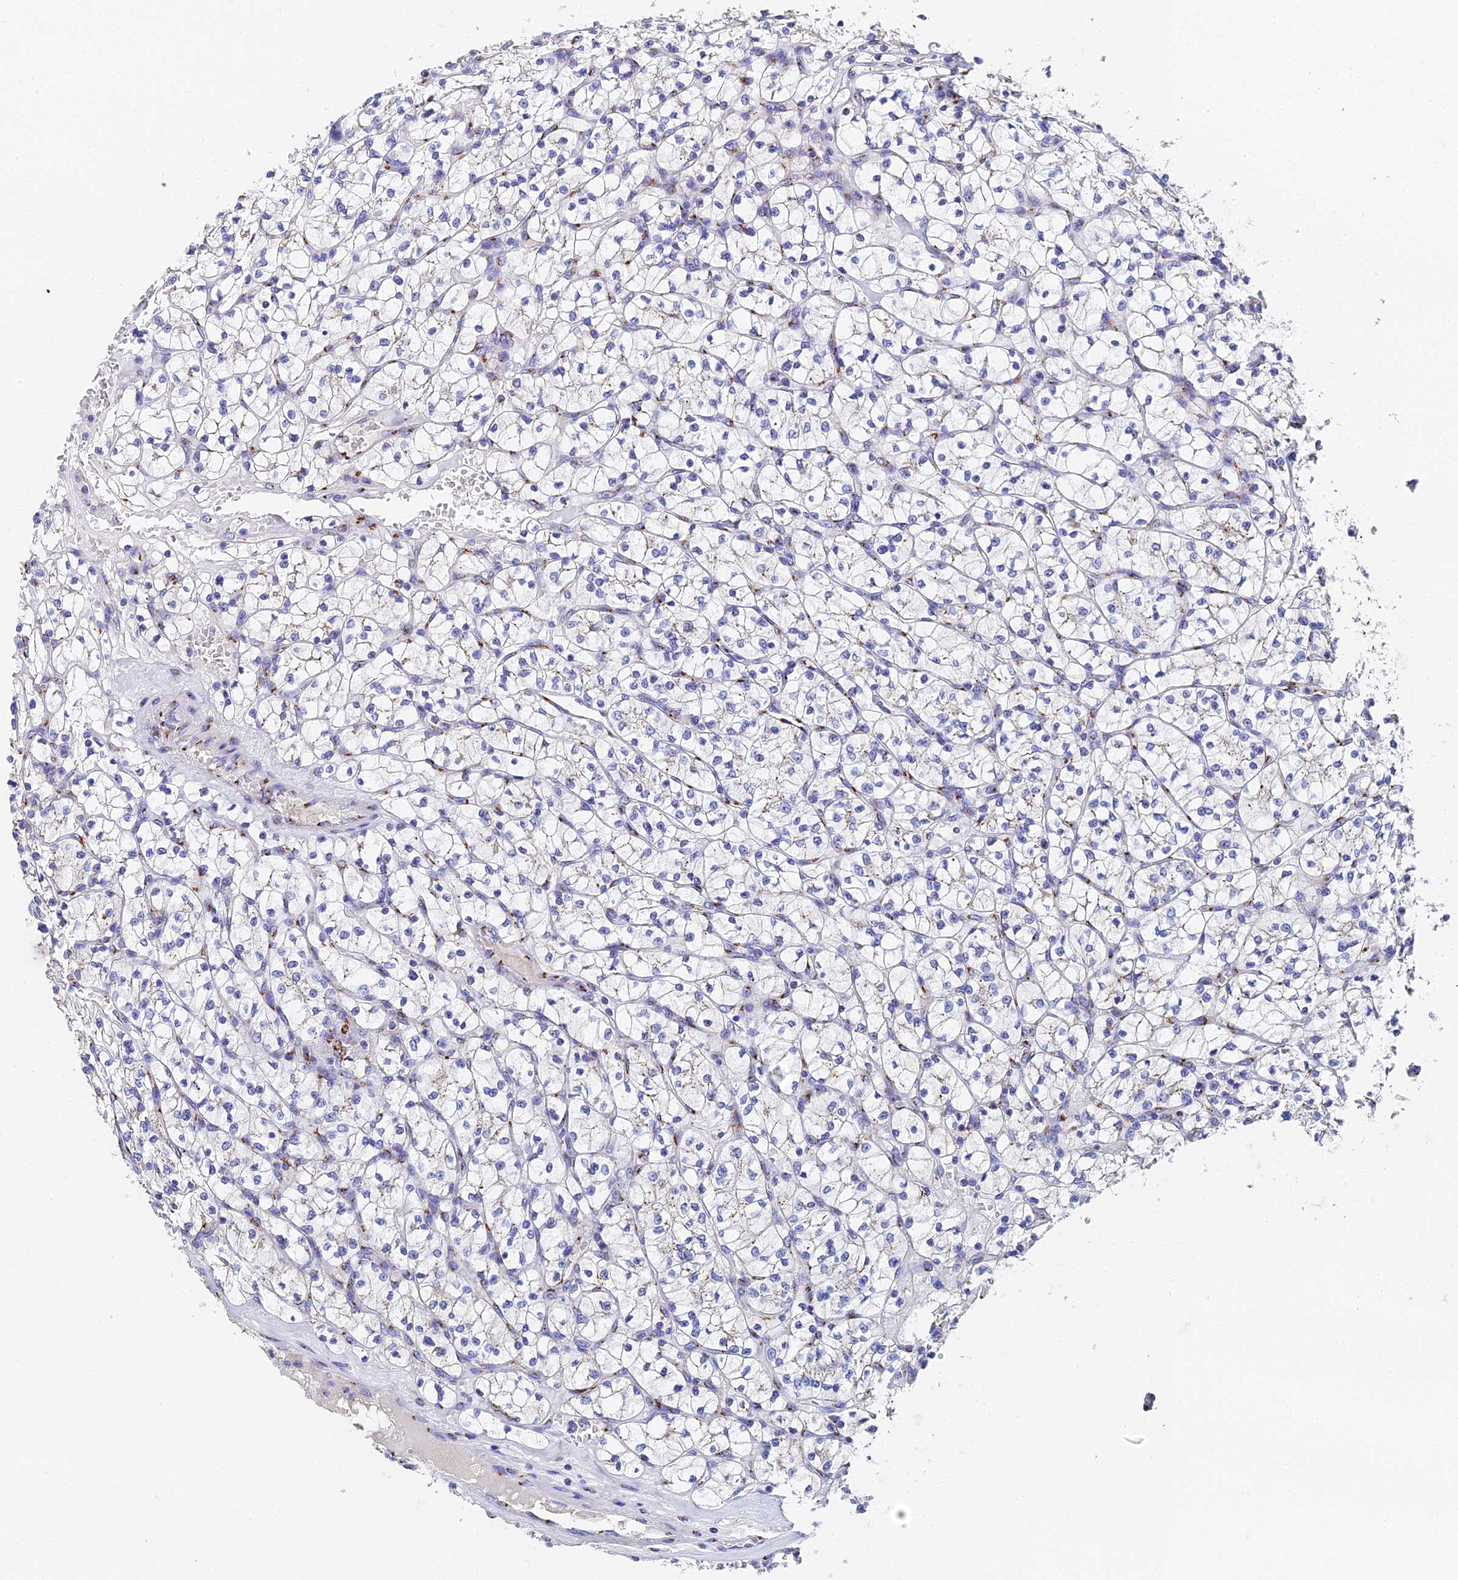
{"staining": {"intensity": "negative", "quantity": "none", "location": "none"}, "tissue": "renal cancer", "cell_type": "Tumor cells", "image_type": "cancer", "snomed": [{"axis": "morphology", "description": "Adenocarcinoma, NOS"}, {"axis": "topography", "description": "Kidney"}], "caption": "DAB immunohistochemical staining of human adenocarcinoma (renal) shows no significant staining in tumor cells. (Brightfield microscopy of DAB (3,3'-diaminobenzidine) IHC at high magnification).", "gene": "ENSG00000268674", "patient": {"sex": "female", "age": 64}}